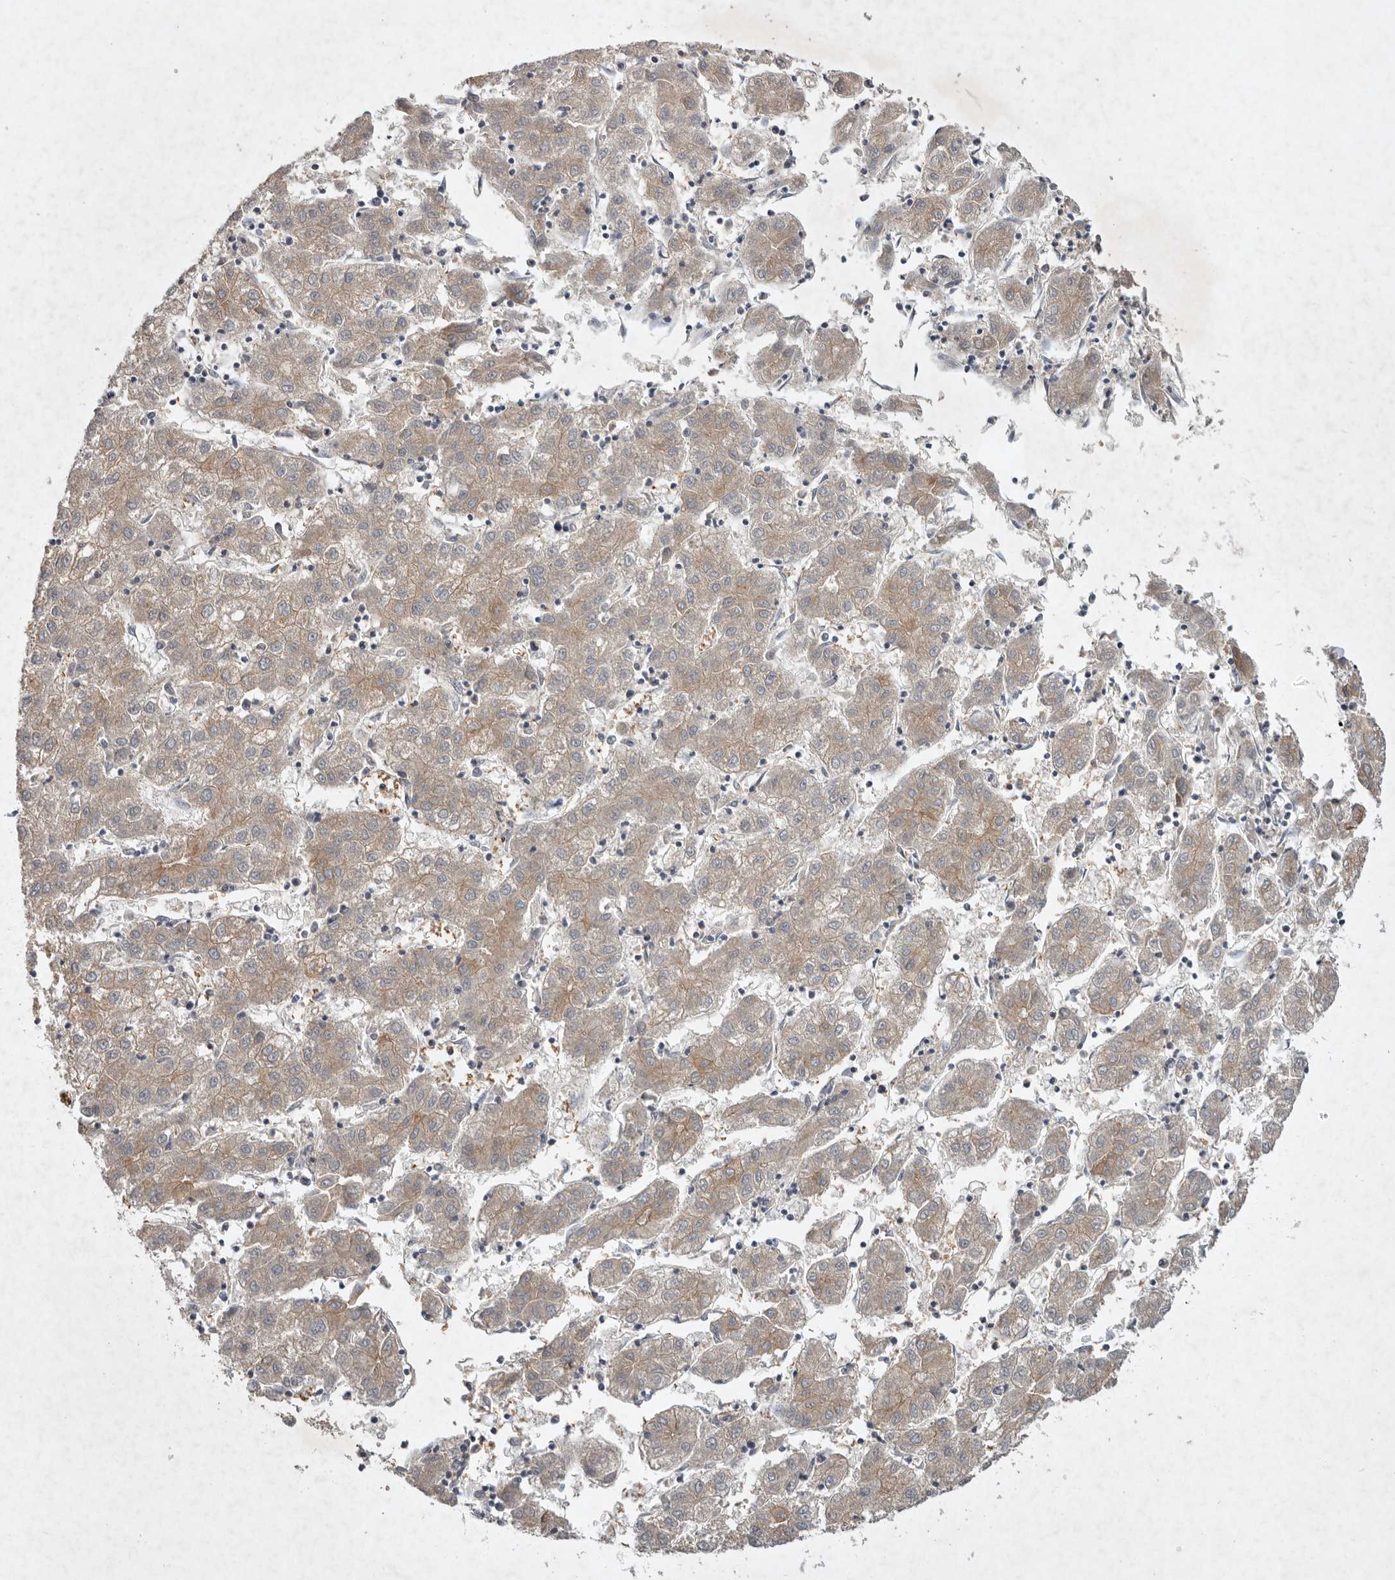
{"staining": {"intensity": "weak", "quantity": "<25%", "location": "cytoplasmic/membranous"}, "tissue": "liver cancer", "cell_type": "Tumor cells", "image_type": "cancer", "snomed": [{"axis": "morphology", "description": "Carcinoma, Hepatocellular, NOS"}, {"axis": "topography", "description": "Liver"}], "caption": "The histopathology image displays no significant expression in tumor cells of liver cancer (hepatocellular carcinoma).", "gene": "TNFSF14", "patient": {"sex": "male", "age": 72}}